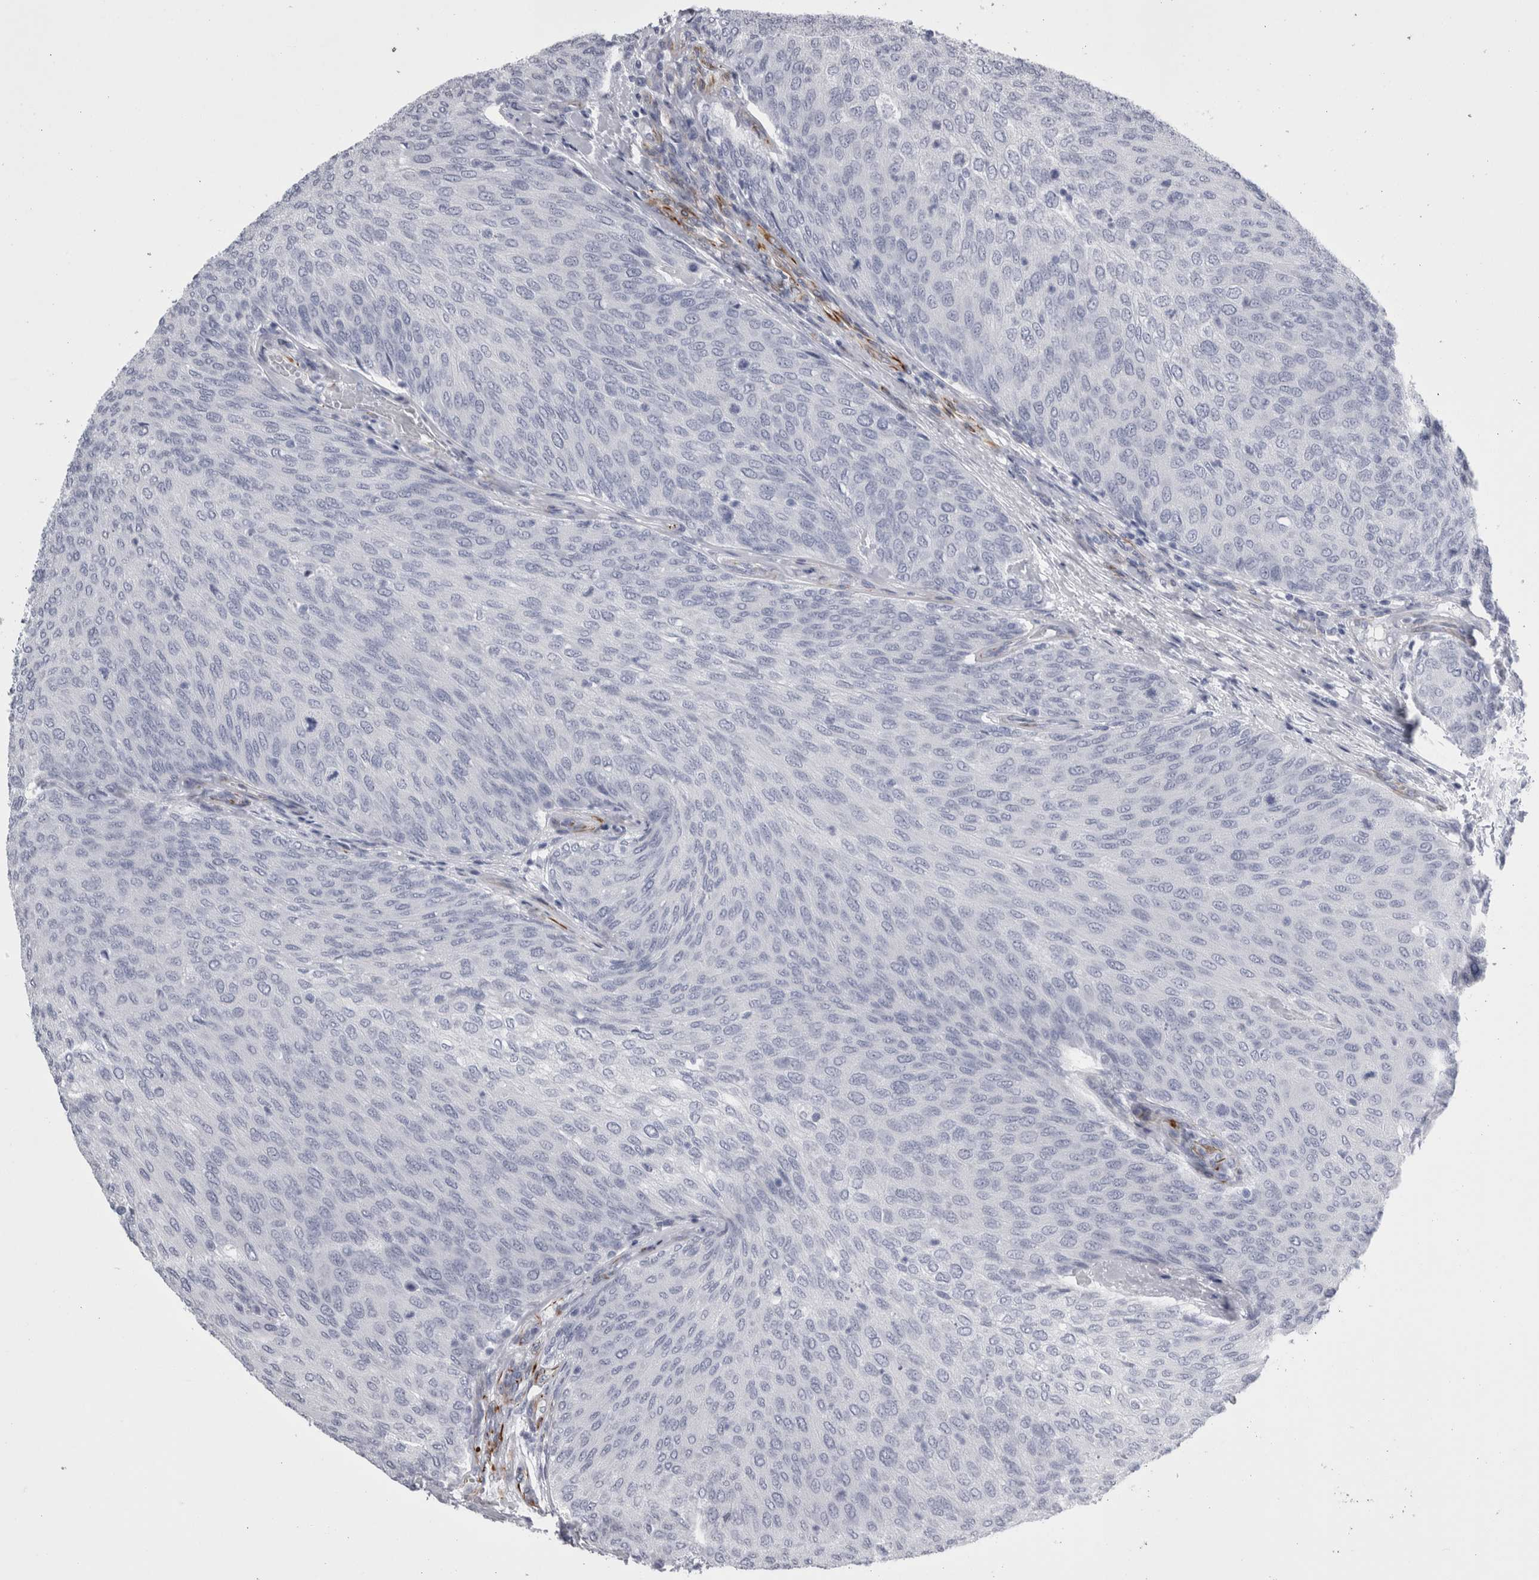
{"staining": {"intensity": "negative", "quantity": "none", "location": "none"}, "tissue": "urothelial cancer", "cell_type": "Tumor cells", "image_type": "cancer", "snomed": [{"axis": "morphology", "description": "Urothelial carcinoma, Low grade"}, {"axis": "topography", "description": "Urinary bladder"}], "caption": "Tumor cells are negative for protein expression in human urothelial carcinoma (low-grade). Brightfield microscopy of immunohistochemistry (IHC) stained with DAB (3,3'-diaminobenzidine) (brown) and hematoxylin (blue), captured at high magnification.", "gene": "VWDE", "patient": {"sex": "female", "age": 79}}